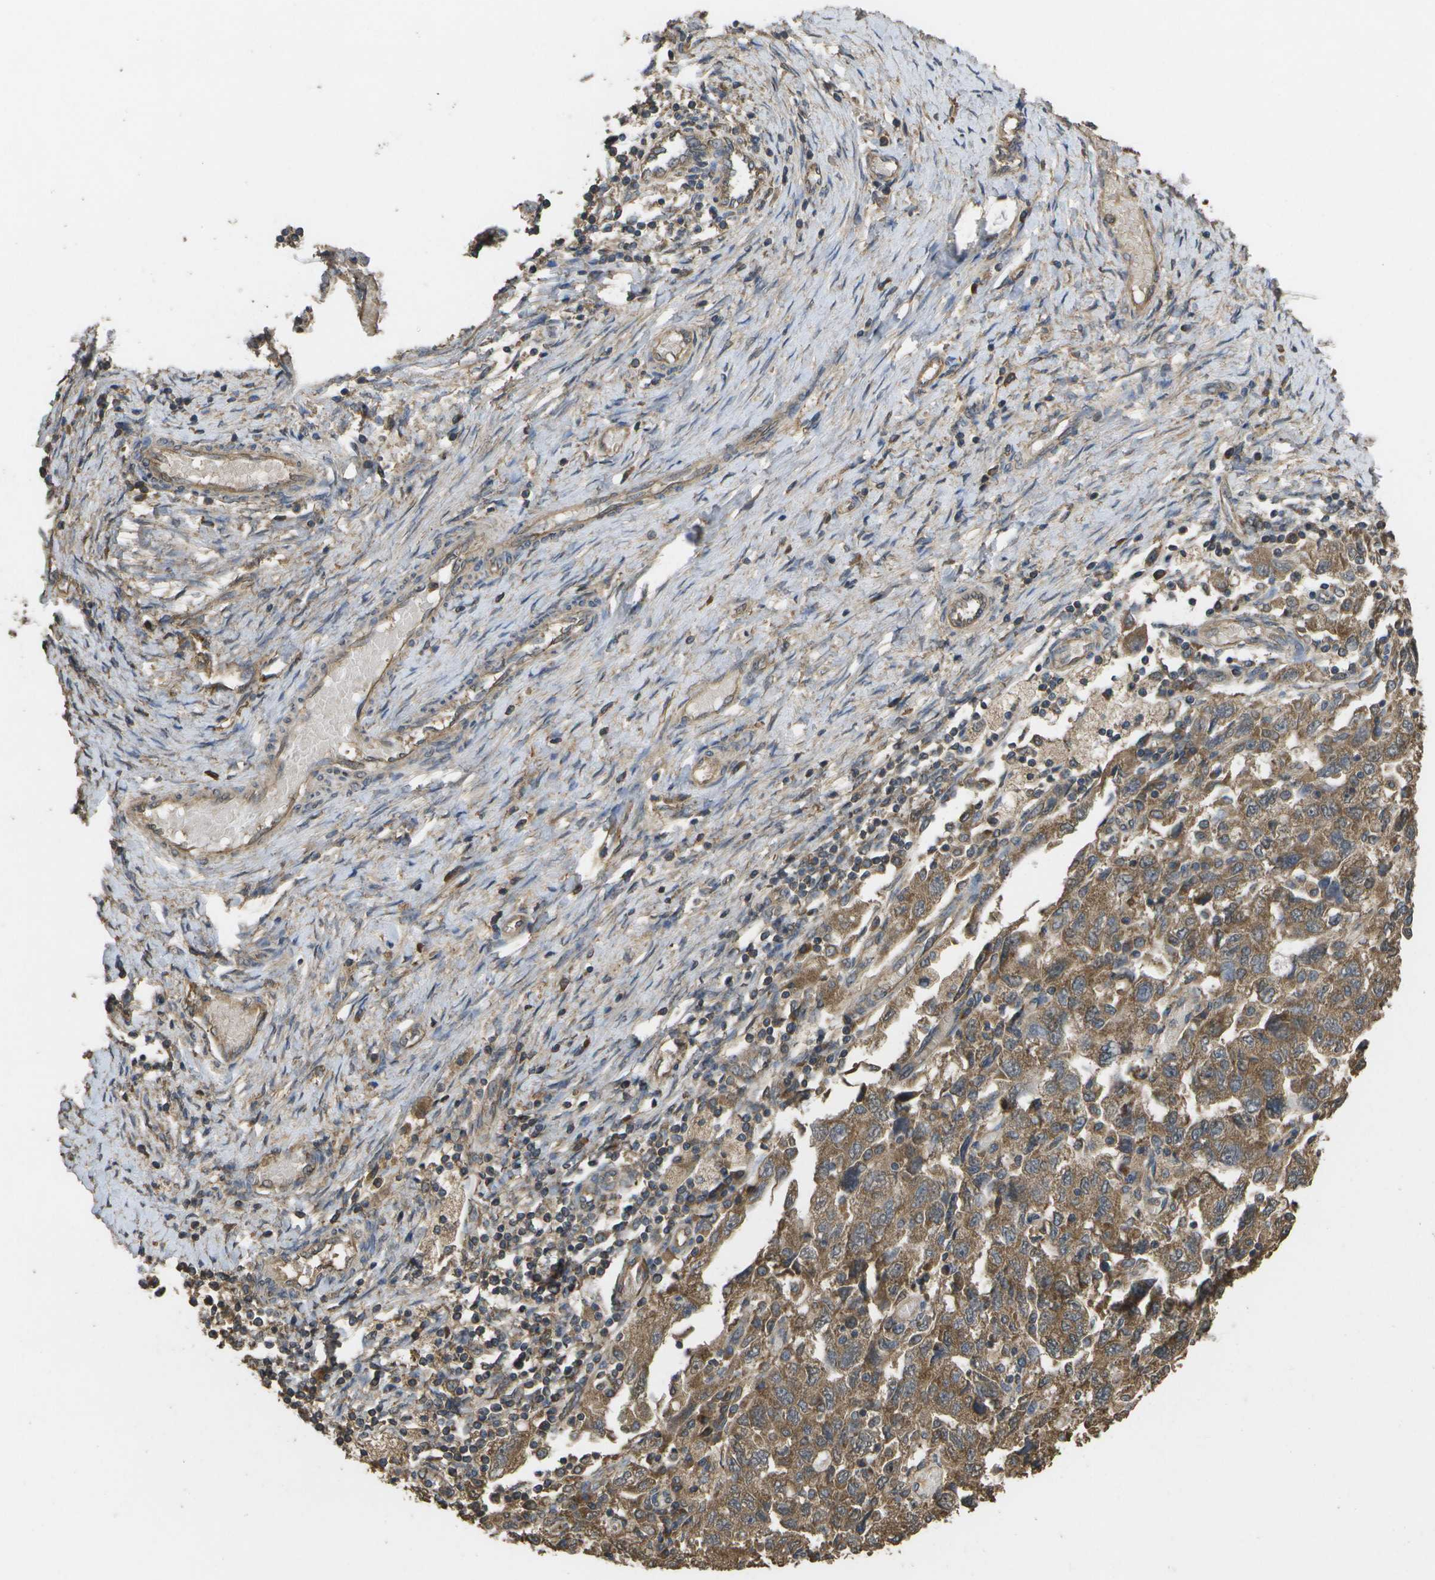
{"staining": {"intensity": "moderate", "quantity": ">75%", "location": "cytoplasmic/membranous"}, "tissue": "ovarian cancer", "cell_type": "Tumor cells", "image_type": "cancer", "snomed": [{"axis": "morphology", "description": "Carcinoma, NOS"}, {"axis": "morphology", "description": "Cystadenocarcinoma, serous, NOS"}, {"axis": "topography", "description": "Ovary"}], "caption": "The image displays staining of ovarian cancer, revealing moderate cytoplasmic/membranous protein positivity (brown color) within tumor cells. (DAB = brown stain, brightfield microscopy at high magnification).", "gene": "SACS", "patient": {"sex": "female", "age": 69}}